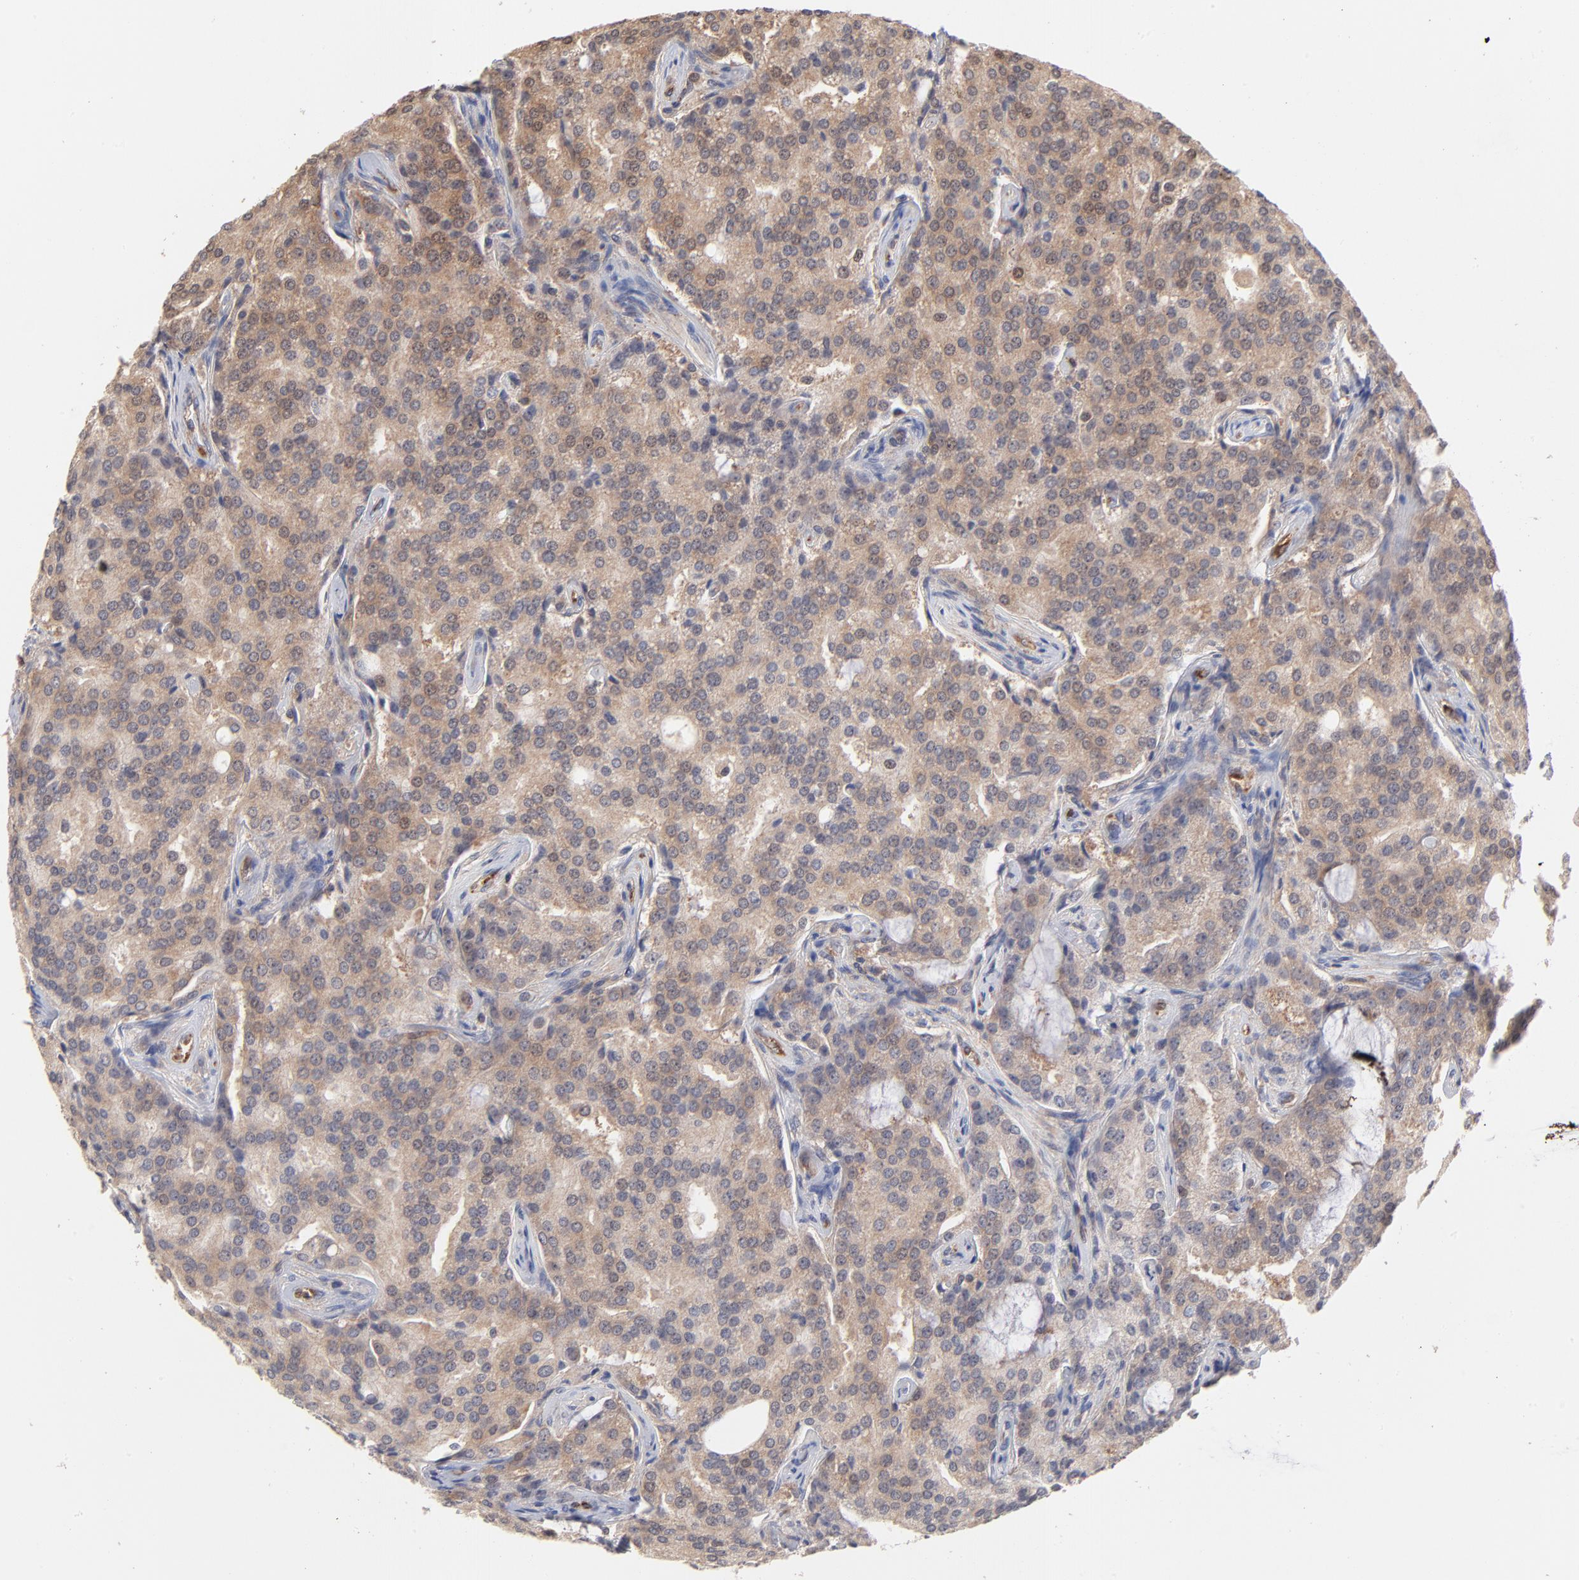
{"staining": {"intensity": "strong", "quantity": ">75%", "location": "cytoplasmic/membranous"}, "tissue": "prostate cancer", "cell_type": "Tumor cells", "image_type": "cancer", "snomed": [{"axis": "morphology", "description": "Adenocarcinoma, High grade"}, {"axis": "topography", "description": "Prostate"}], "caption": "This is a photomicrograph of immunohistochemistry staining of prostate cancer (high-grade adenocarcinoma), which shows strong staining in the cytoplasmic/membranous of tumor cells.", "gene": "IVNS1ABP", "patient": {"sex": "male", "age": 72}}